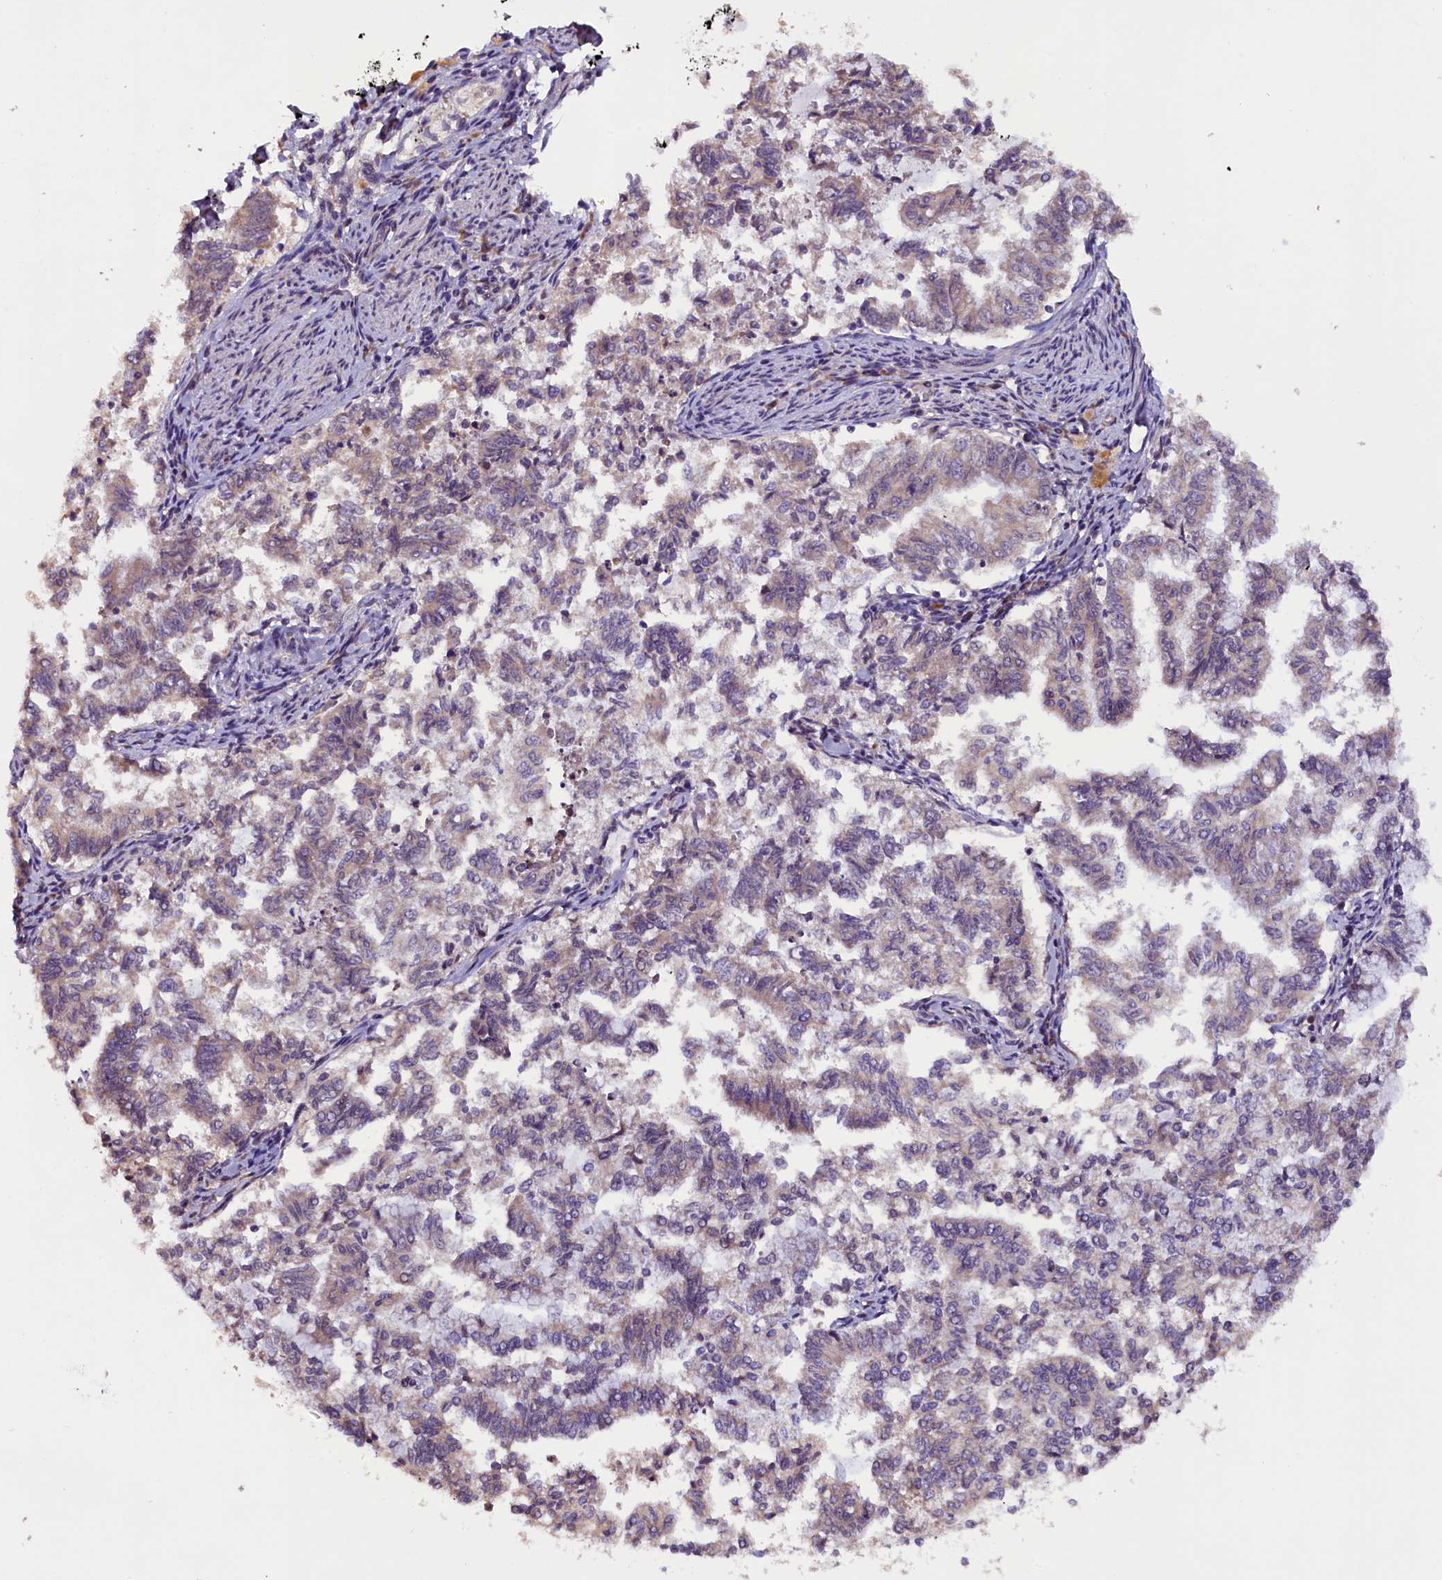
{"staining": {"intensity": "weak", "quantity": "<25%", "location": "cytoplasmic/membranous"}, "tissue": "endometrial cancer", "cell_type": "Tumor cells", "image_type": "cancer", "snomed": [{"axis": "morphology", "description": "Adenocarcinoma, NOS"}, {"axis": "topography", "description": "Endometrium"}], "caption": "There is no significant expression in tumor cells of adenocarcinoma (endometrial).", "gene": "RPUSD2", "patient": {"sex": "female", "age": 79}}